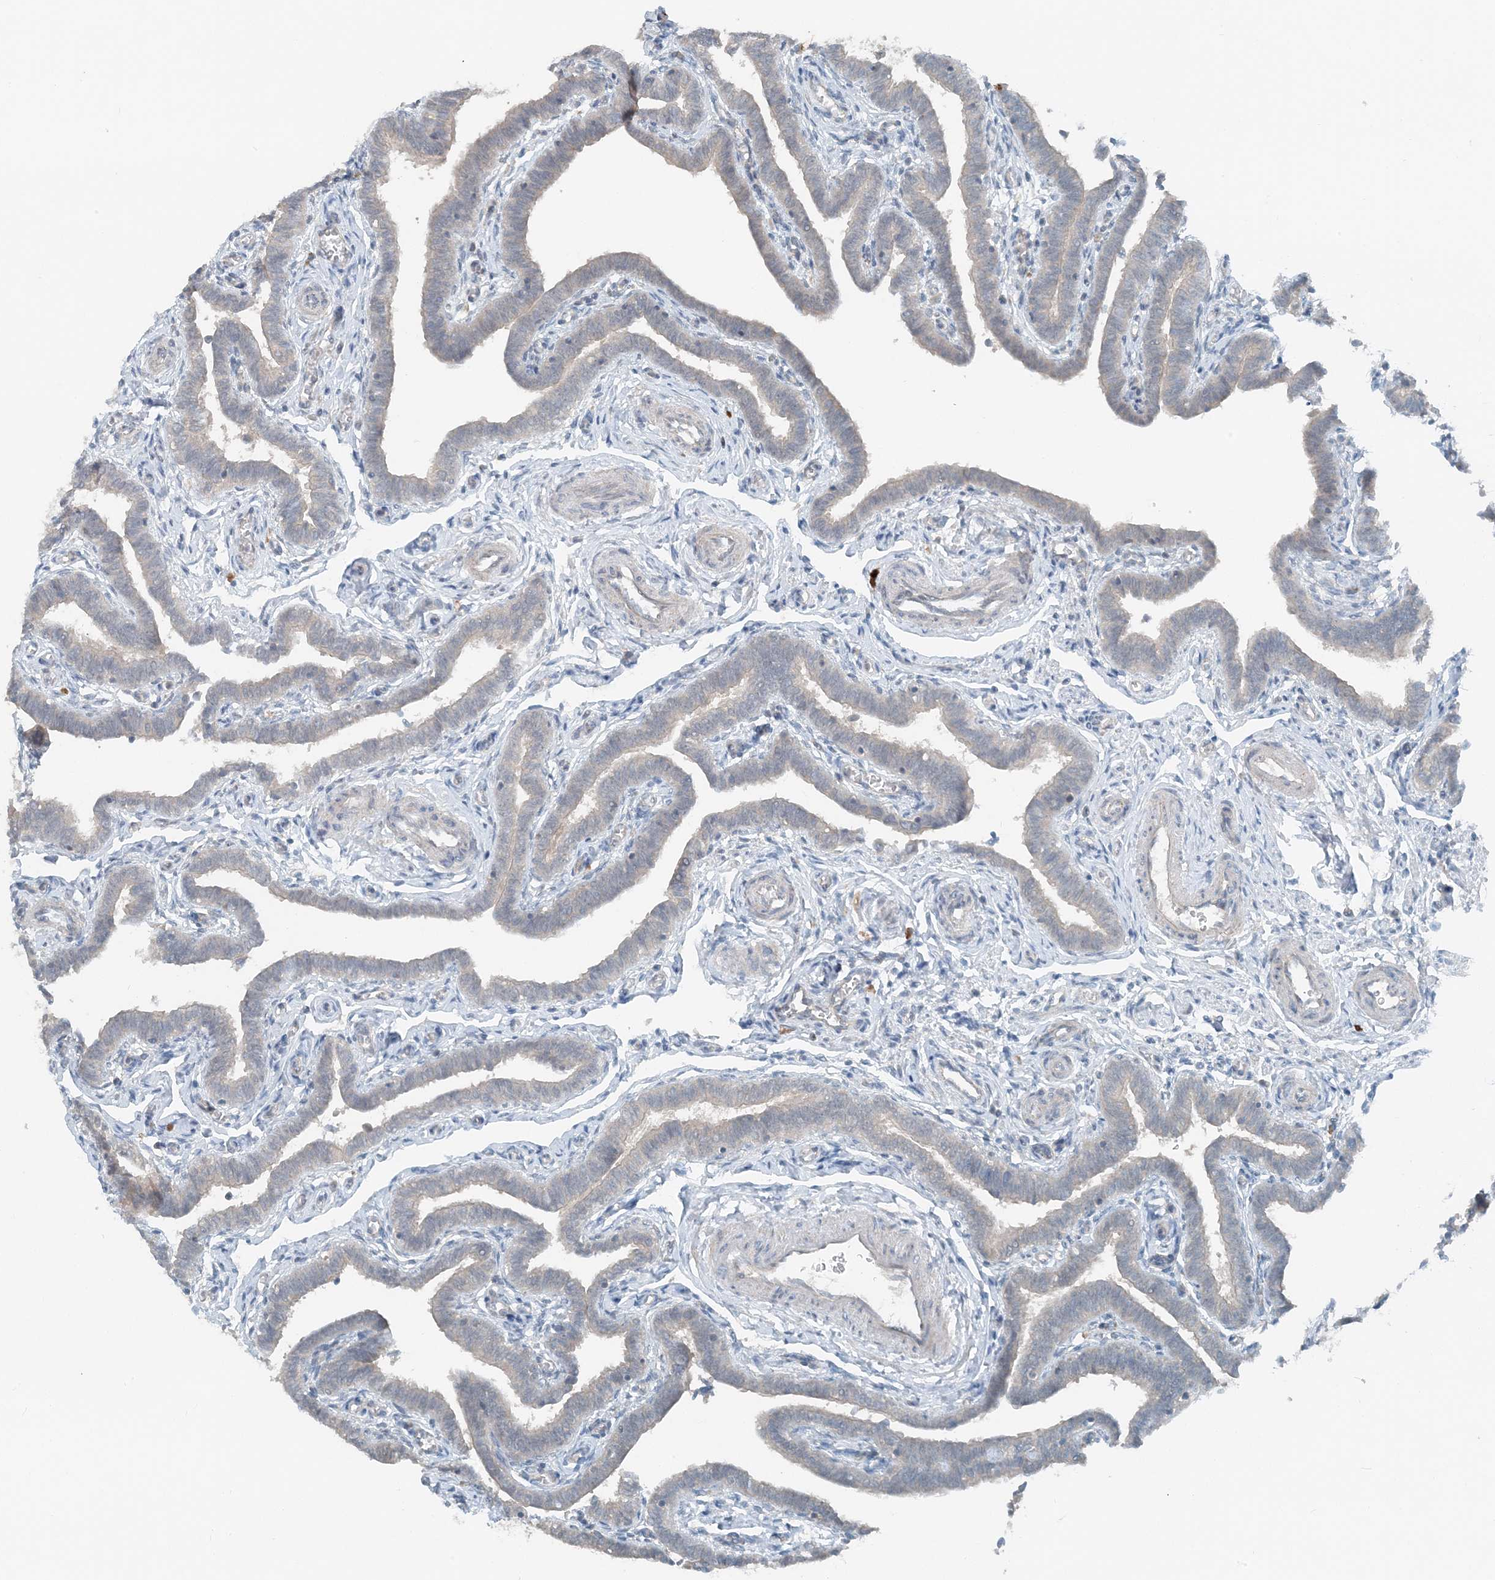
{"staining": {"intensity": "weak", "quantity": "25%-75%", "location": "cytoplasmic/membranous"}, "tissue": "fallopian tube", "cell_type": "Glandular cells", "image_type": "normal", "snomed": [{"axis": "morphology", "description": "Normal tissue, NOS"}, {"axis": "topography", "description": "Fallopian tube"}], "caption": "An immunohistochemistry (IHC) photomicrograph of unremarkable tissue is shown. Protein staining in brown shows weak cytoplasmic/membranous positivity in fallopian tube within glandular cells.", "gene": "MITD1", "patient": {"sex": "female", "age": 36}}